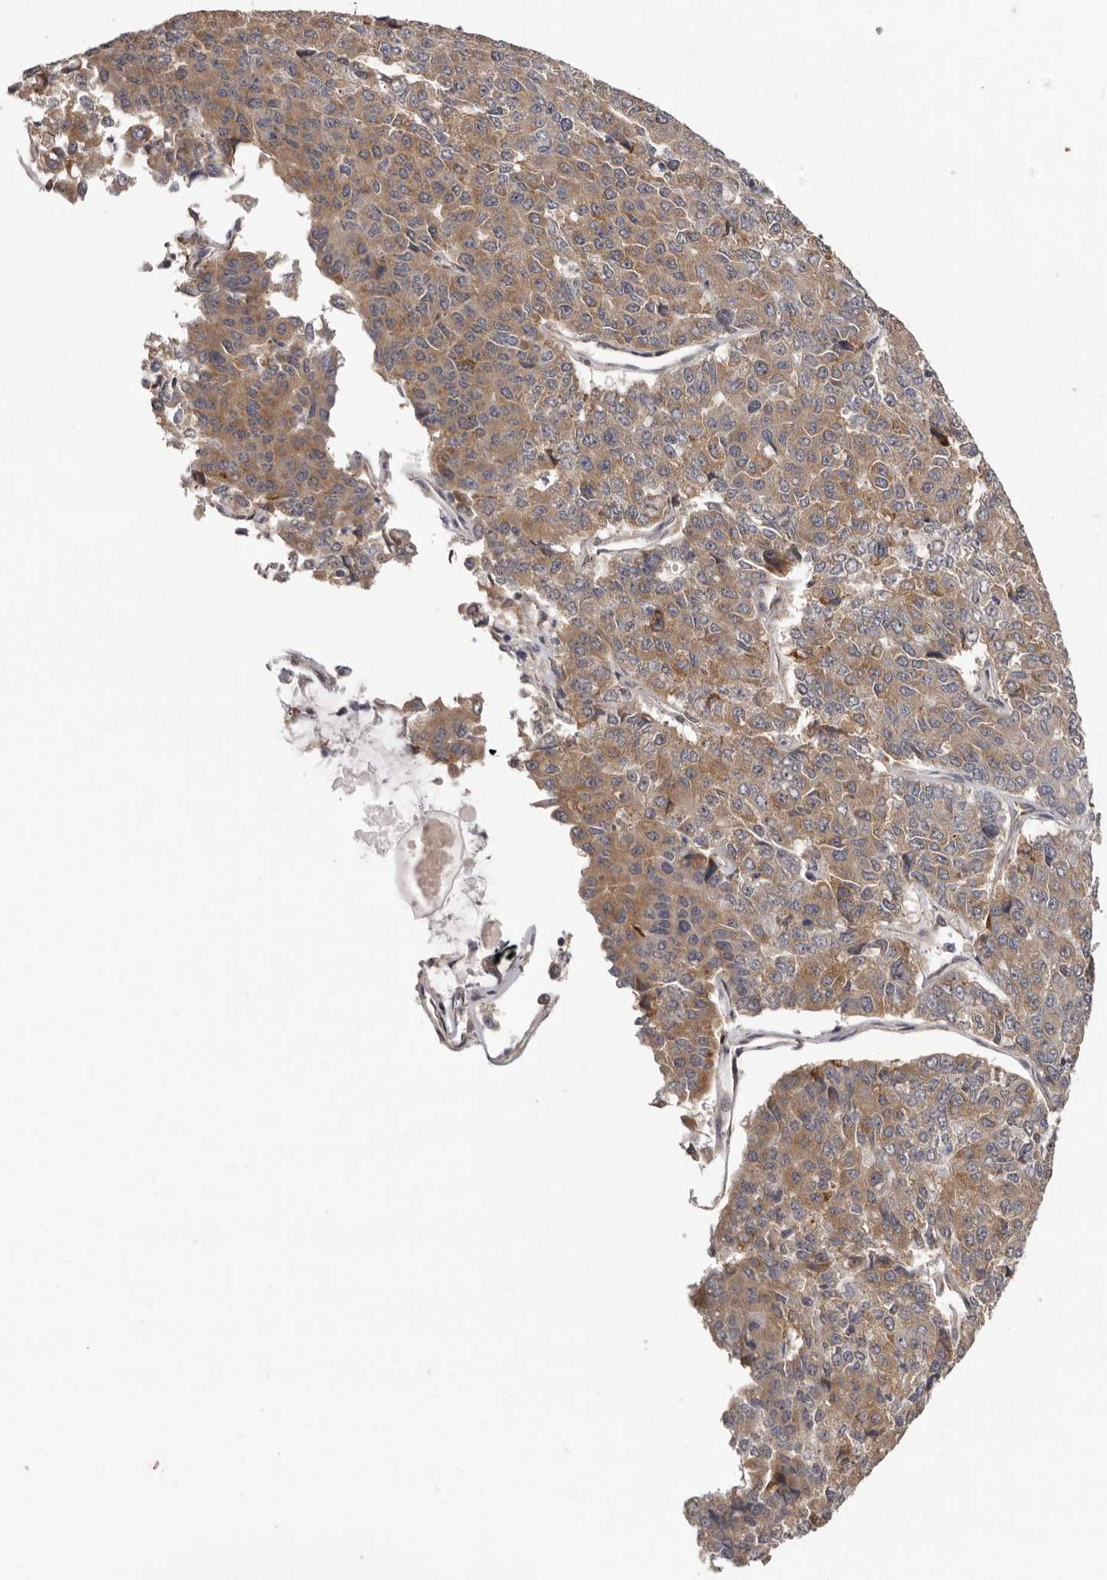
{"staining": {"intensity": "moderate", "quantity": ">75%", "location": "cytoplasmic/membranous"}, "tissue": "pancreatic cancer", "cell_type": "Tumor cells", "image_type": "cancer", "snomed": [{"axis": "morphology", "description": "Adenocarcinoma, NOS"}, {"axis": "topography", "description": "Pancreas"}], "caption": "A brown stain labels moderate cytoplasmic/membranous staining of a protein in human pancreatic adenocarcinoma tumor cells.", "gene": "SBDS", "patient": {"sex": "male", "age": 50}}